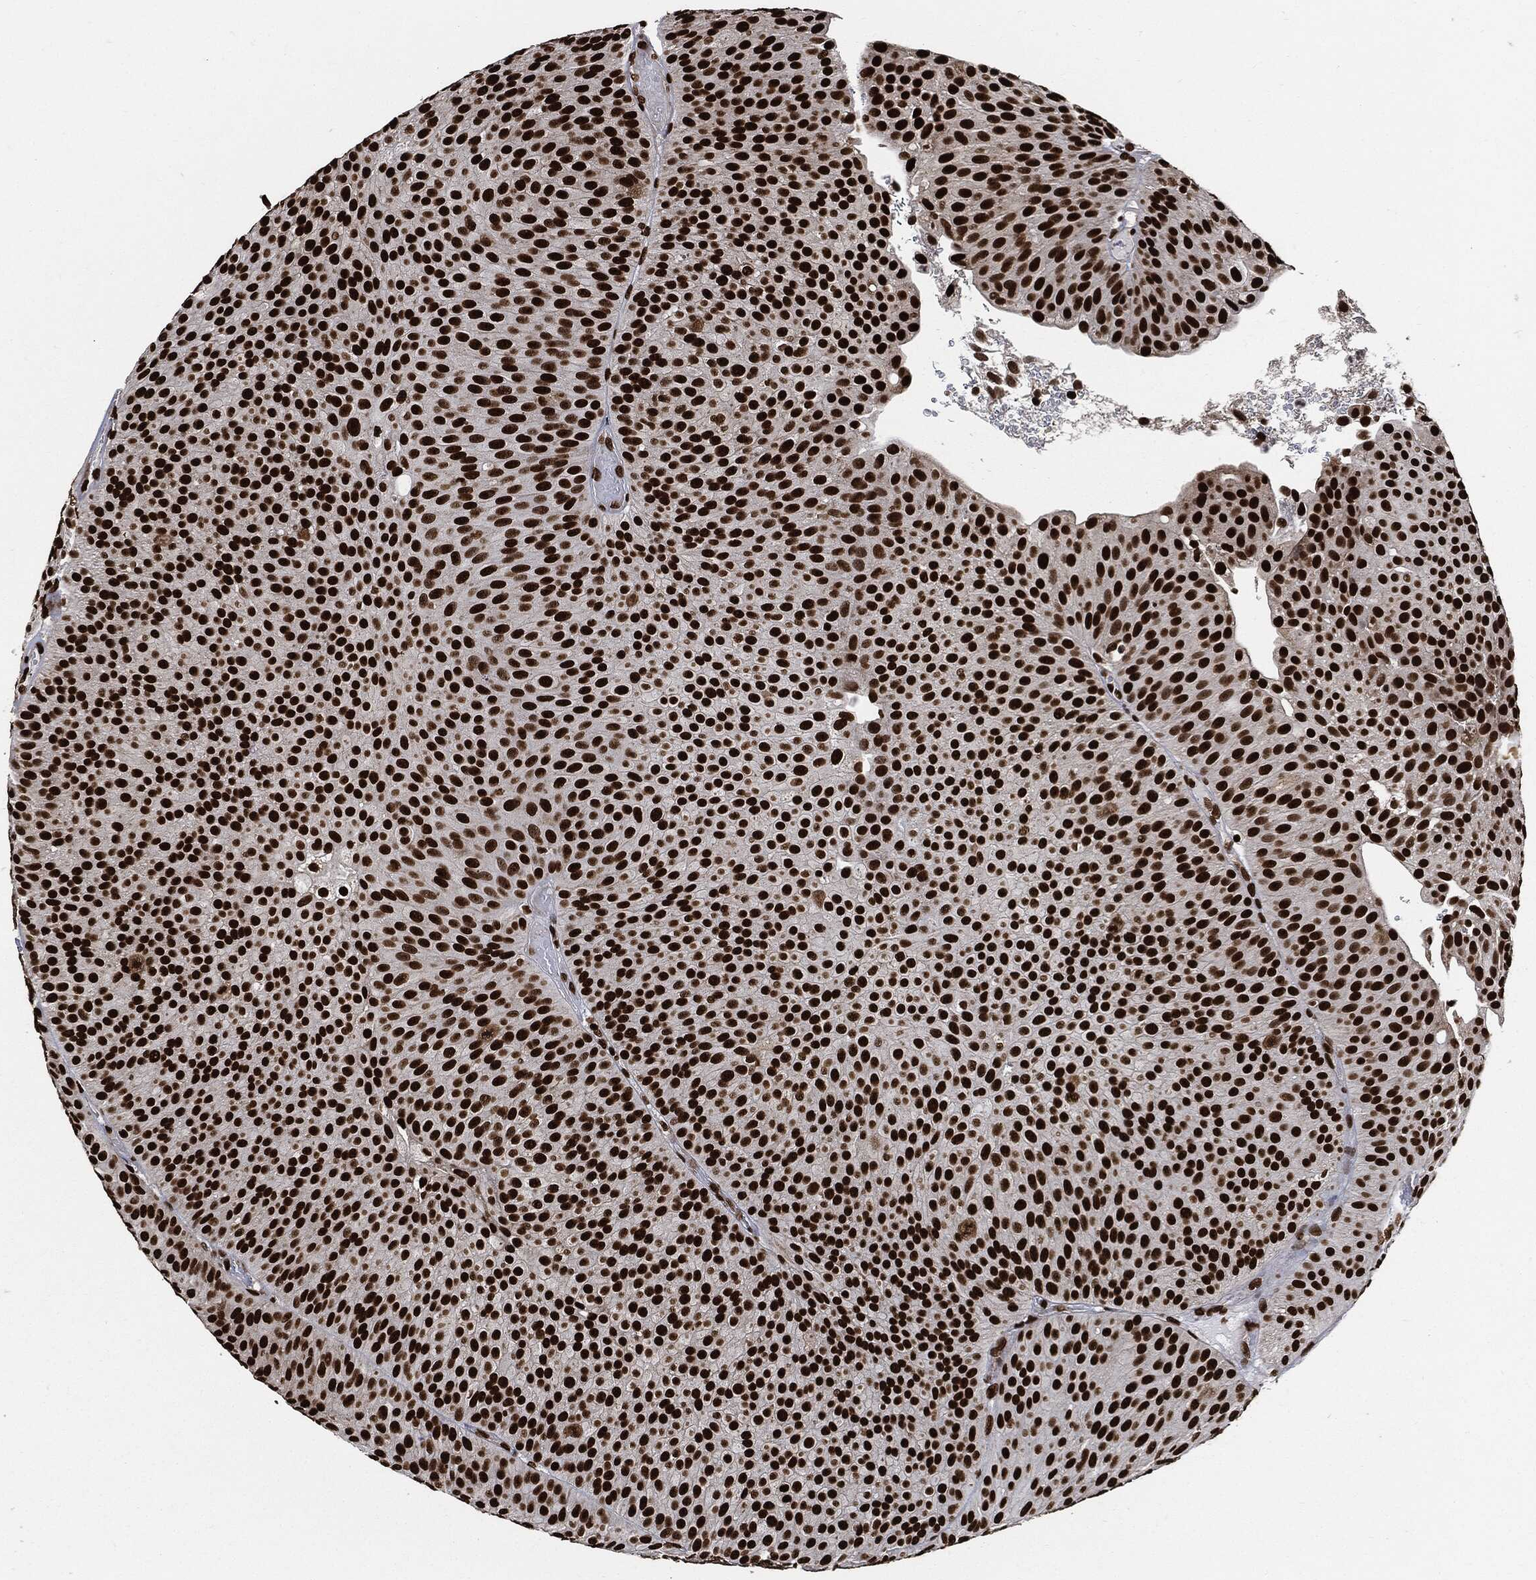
{"staining": {"intensity": "strong", "quantity": ">75%", "location": "nuclear"}, "tissue": "urothelial cancer", "cell_type": "Tumor cells", "image_type": "cancer", "snomed": [{"axis": "morphology", "description": "Urothelial carcinoma, Low grade"}, {"axis": "topography", "description": "Urinary bladder"}], "caption": "Urothelial carcinoma (low-grade) stained with DAB (3,3'-diaminobenzidine) IHC reveals high levels of strong nuclear expression in about >75% of tumor cells.", "gene": "RECQL", "patient": {"sex": "male", "age": 65}}